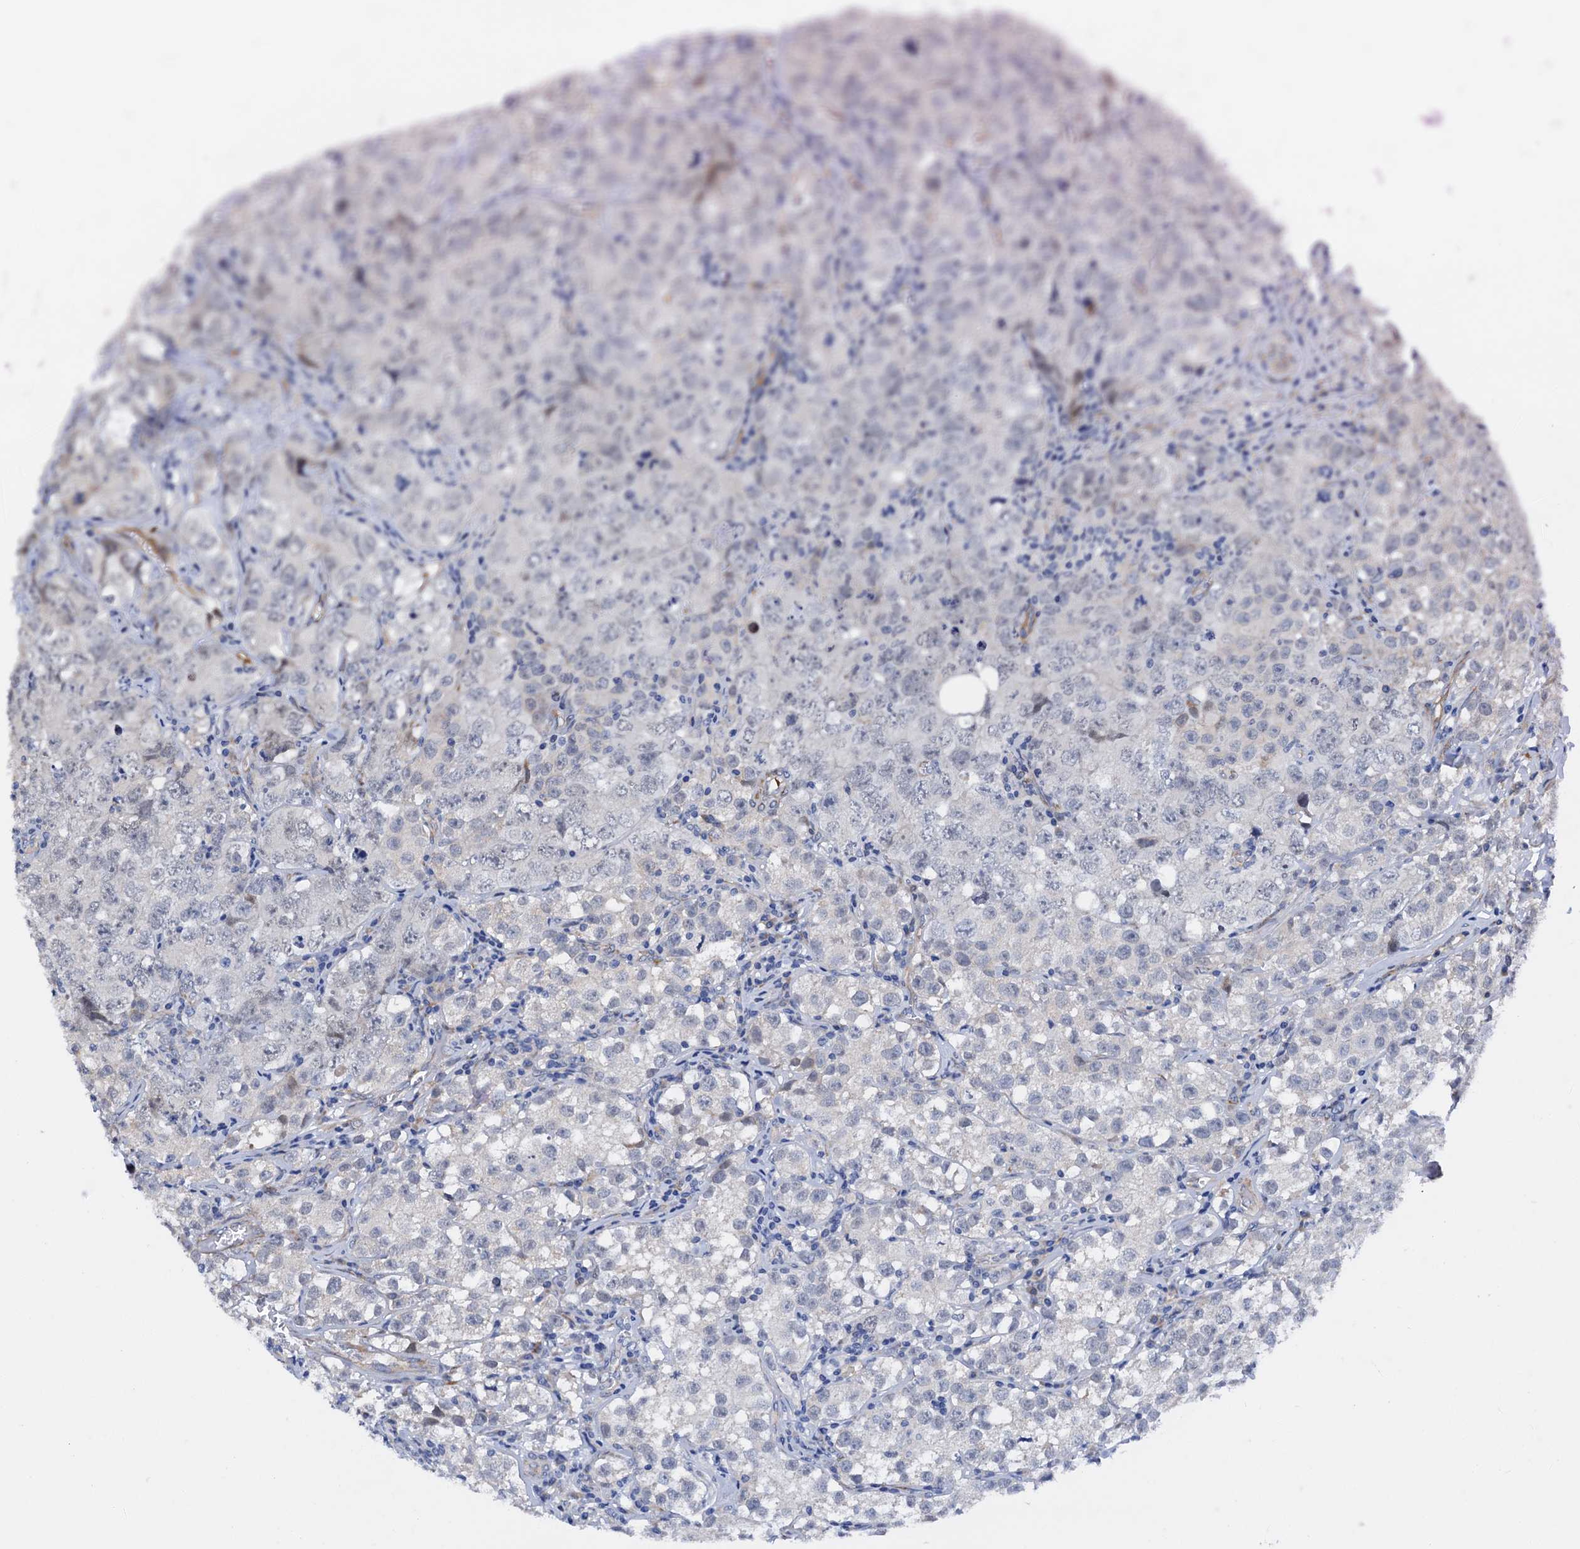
{"staining": {"intensity": "negative", "quantity": "none", "location": "none"}, "tissue": "testis cancer", "cell_type": "Tumor cells", "image_type": "cancer", "snomed": [{"axis": "morphology", "description": "Seminoma, NOS"}, {"axis": "morphology", "description": "Carcinoma, Embryonal, NOS"}, {"axis": "topography", "description": "Testis"}], "caption": "The micrograph shows no significant positivity in tumor cells of testis cancer.", "gene": "RASSF9", "patient": {"sex": "male", "age": 43}}